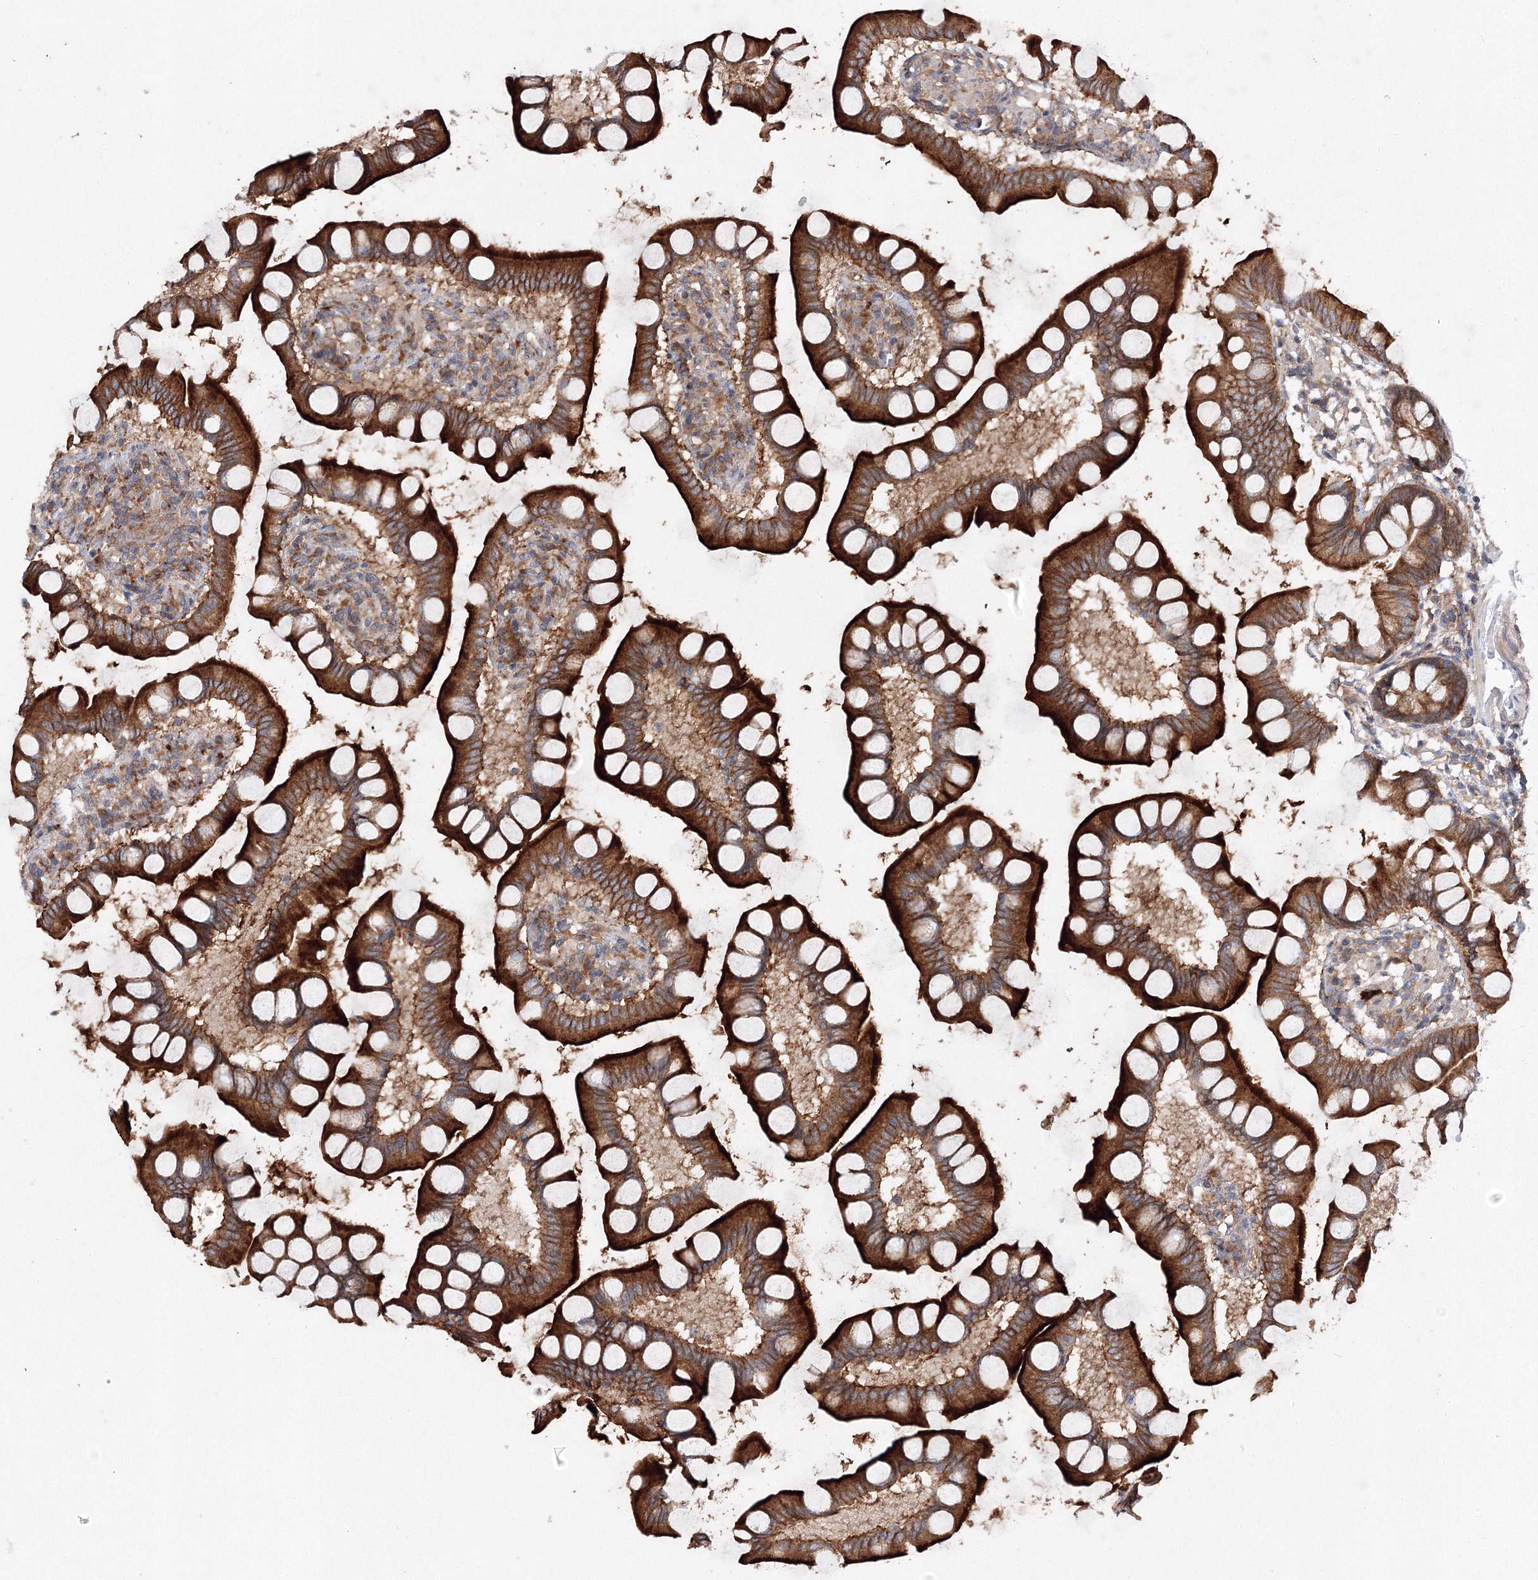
{"staining": {"intensity": "strong", "quantity": ">75%", "location": "cytoplasmic/membranous"}, "tissue": "small intestine", "cell_type": "Glandular cells", "image_type": "normal", "snomed": [{"axis": "morphology", "description": "Normal tissue, NOS"}, {"axis": "topography", "description": "Small intestine"}], "caption": "Human small intestine stained with a brown dye displays strong cytoplasmic/membranous positive staining in approximately >75% of glandular cells.", "gene": "SLC36A1", "patient": {"sex": "male", "age": 41}}